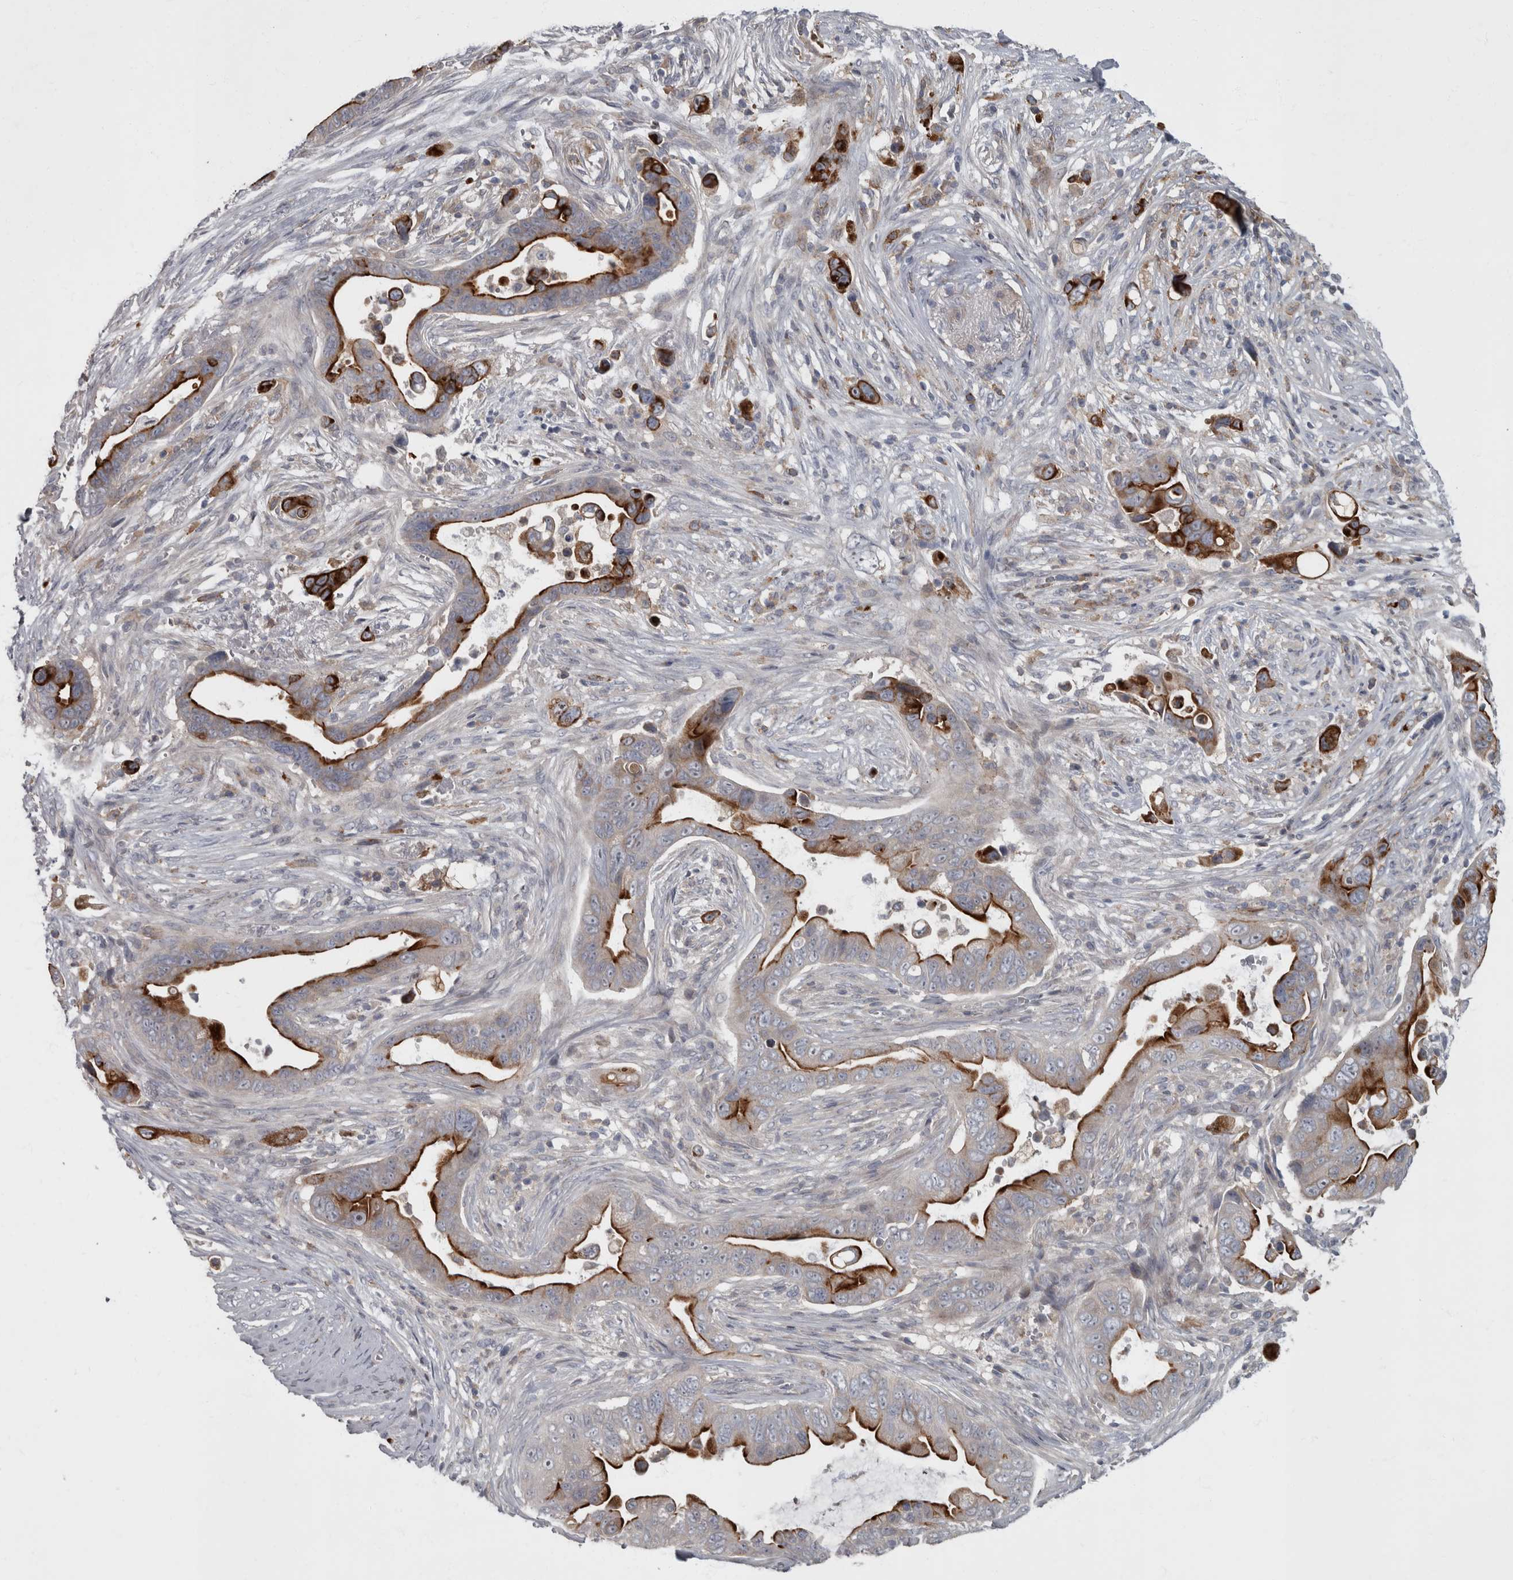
{"staining": {"intensity": "strong", "quantity": "25%-75%", "location": "cytoplasmic/membranous"}, "tissue": "pancreatic cancer", "cell_type": "Tumor cells", "image_type": "cancer", "snomed": [{"axis": "morphology", "description": "Adenocarcinoma, NOS"}, {"axis": "topography", "description": "Pancreas"}], "caption": "An immunohistochemistry (IHC) image of tumor tissue is shown. Protein staining in brown shows strong cytoplasmic/membranous positivity in adenocarcinoma (pancreatic) within tumor cells.", "gene": "CDC42BPG", "patient": {"sex": "female", "age": 72}}